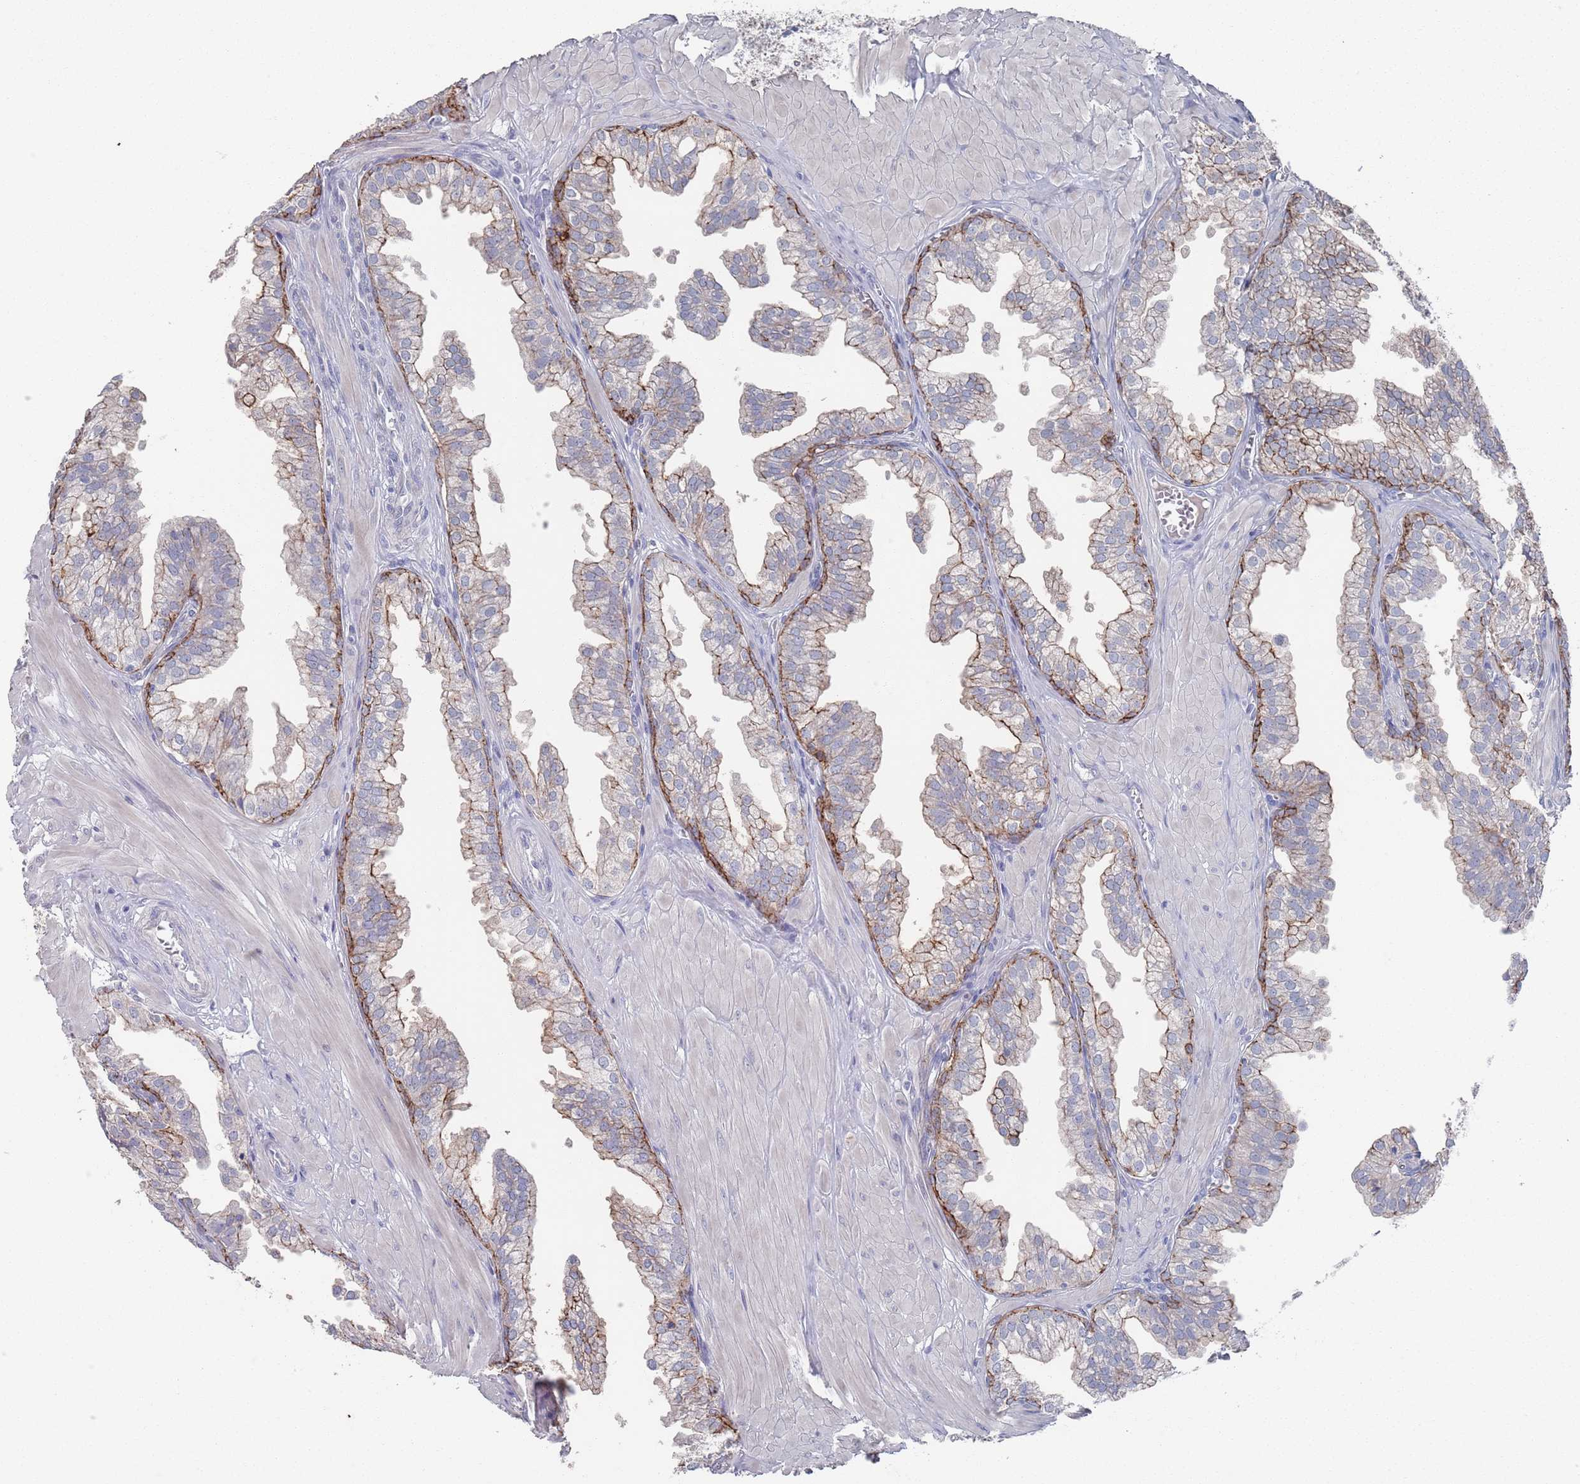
{"staining": {"intensity": "strong", "quantity": "25%-75%", "location": "cytoplasmic/membranous"}, "tissue": "prostate", "cell_type": "Glandular cells", "image_type": "normal", "snomed": [{"axis": "morphology", "description": "Normal tissue, NOS"}, {"axis": "topography", "description": "Prostate"}, {"axis": "topography", "description": "Peripheral nerve tissue"}], "caption": "Immunohistochemistry (IHC) of unremarkable prostate displays high levels of strong cytoplasmic/membranous staining in about 25%-75% of glandular cells. (DAB (3,3'-diaminobenzidine) = brown stain, brightfield microscopy at high magnification).", "gene": "PROM2", "patient": {"sex": "male", "age": 55}}